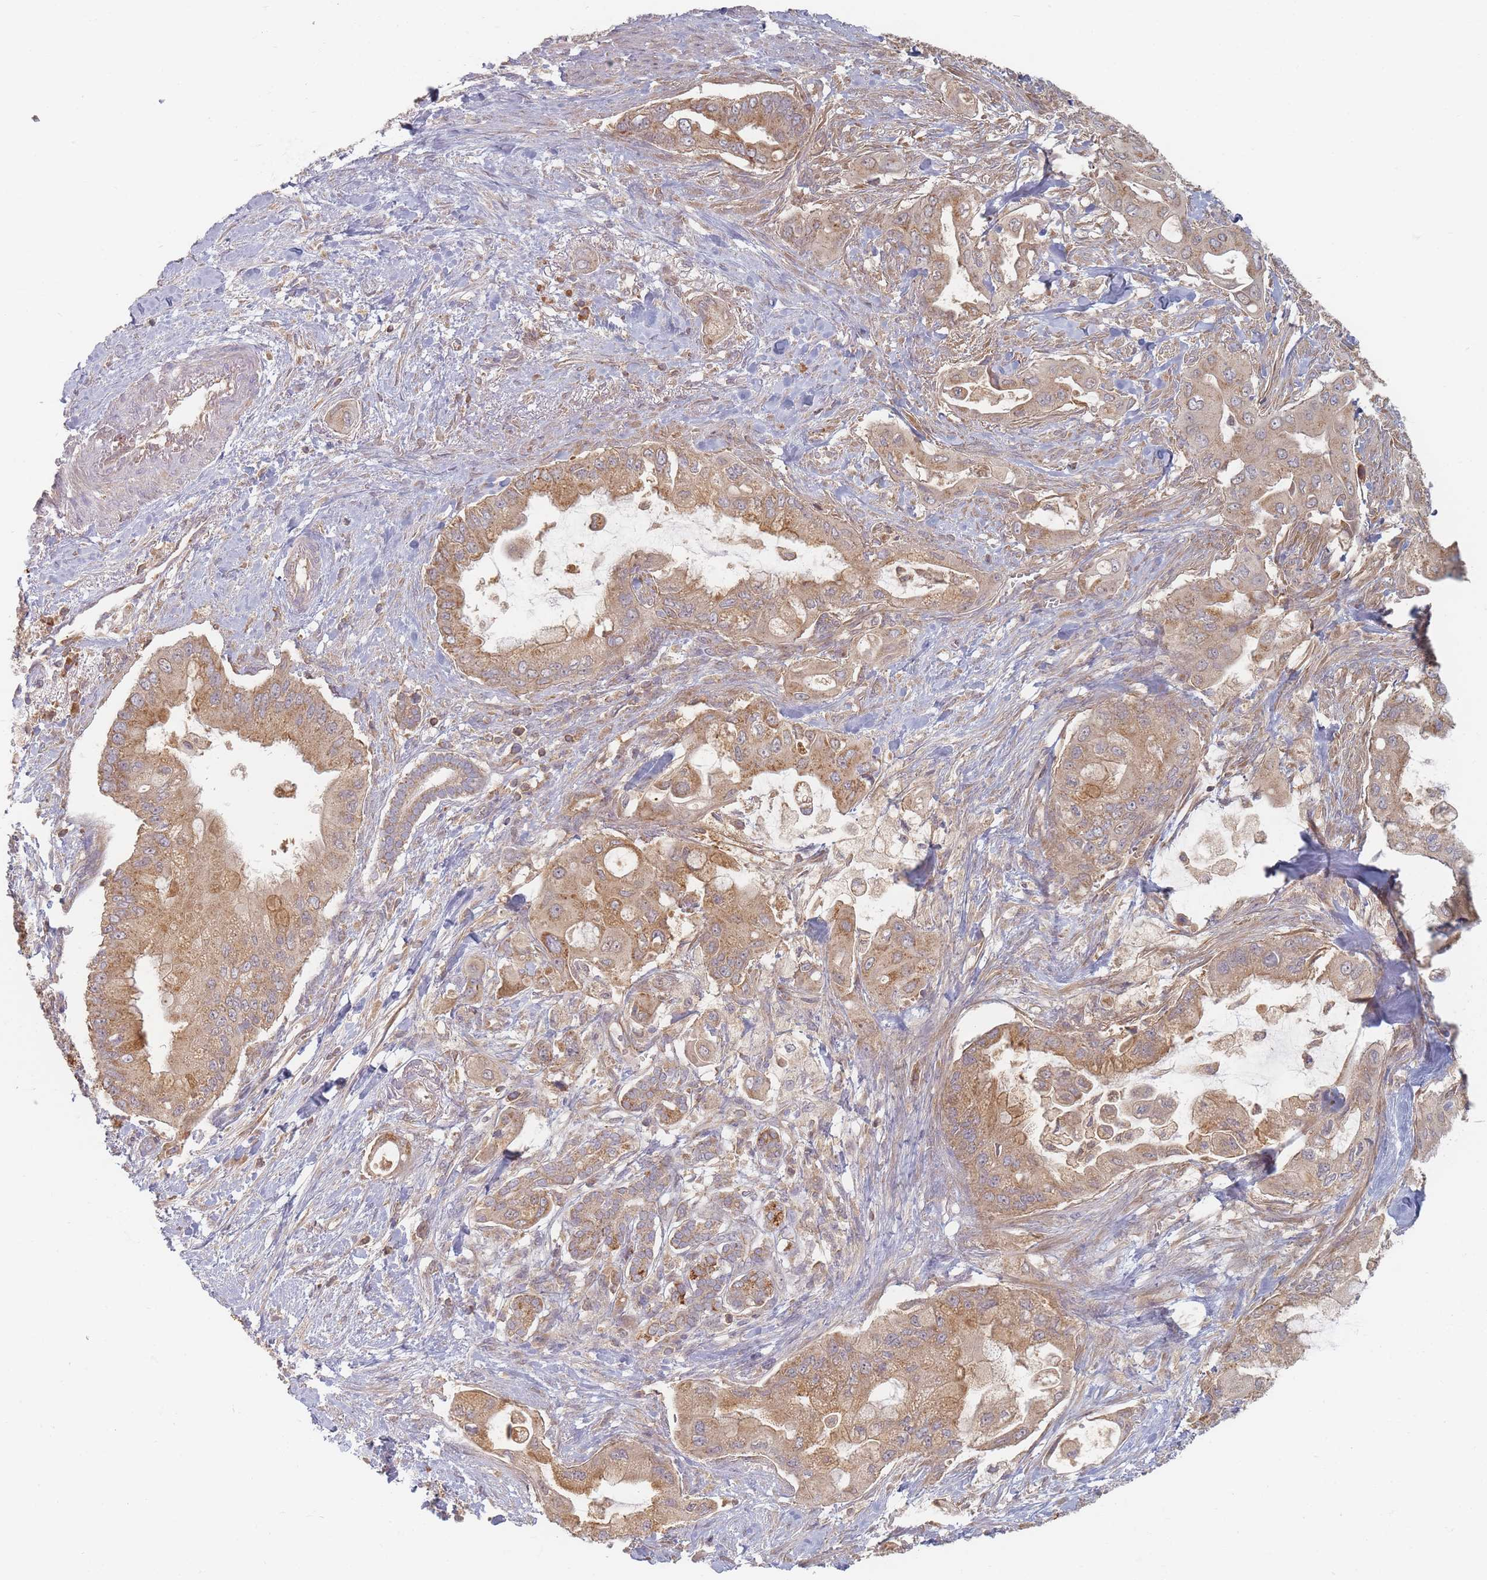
{"staining": {"intensity": "moderate", "quantity": ">75%", "location": "cytoplasmic/membranous"}, "tissue": "pancreatic cancer", "cell_type": "Tumor cells", "image_type": "cancer", "snomed": [{"axis": "morphology", "description": "Adenocarcinoma, NOS"}, {"axis": "topography", "description": "Pancreas"}], "caption": "Pancreatic cancer stained with IHC reveals moderate cytoplasmic/membranous positivity in approximately >75% of tumor cells. (DAB IHC with brightfield microscopy, high magnification).", "gene": "SLC35F3", "patient": {"sex": "male", "age": 57}}